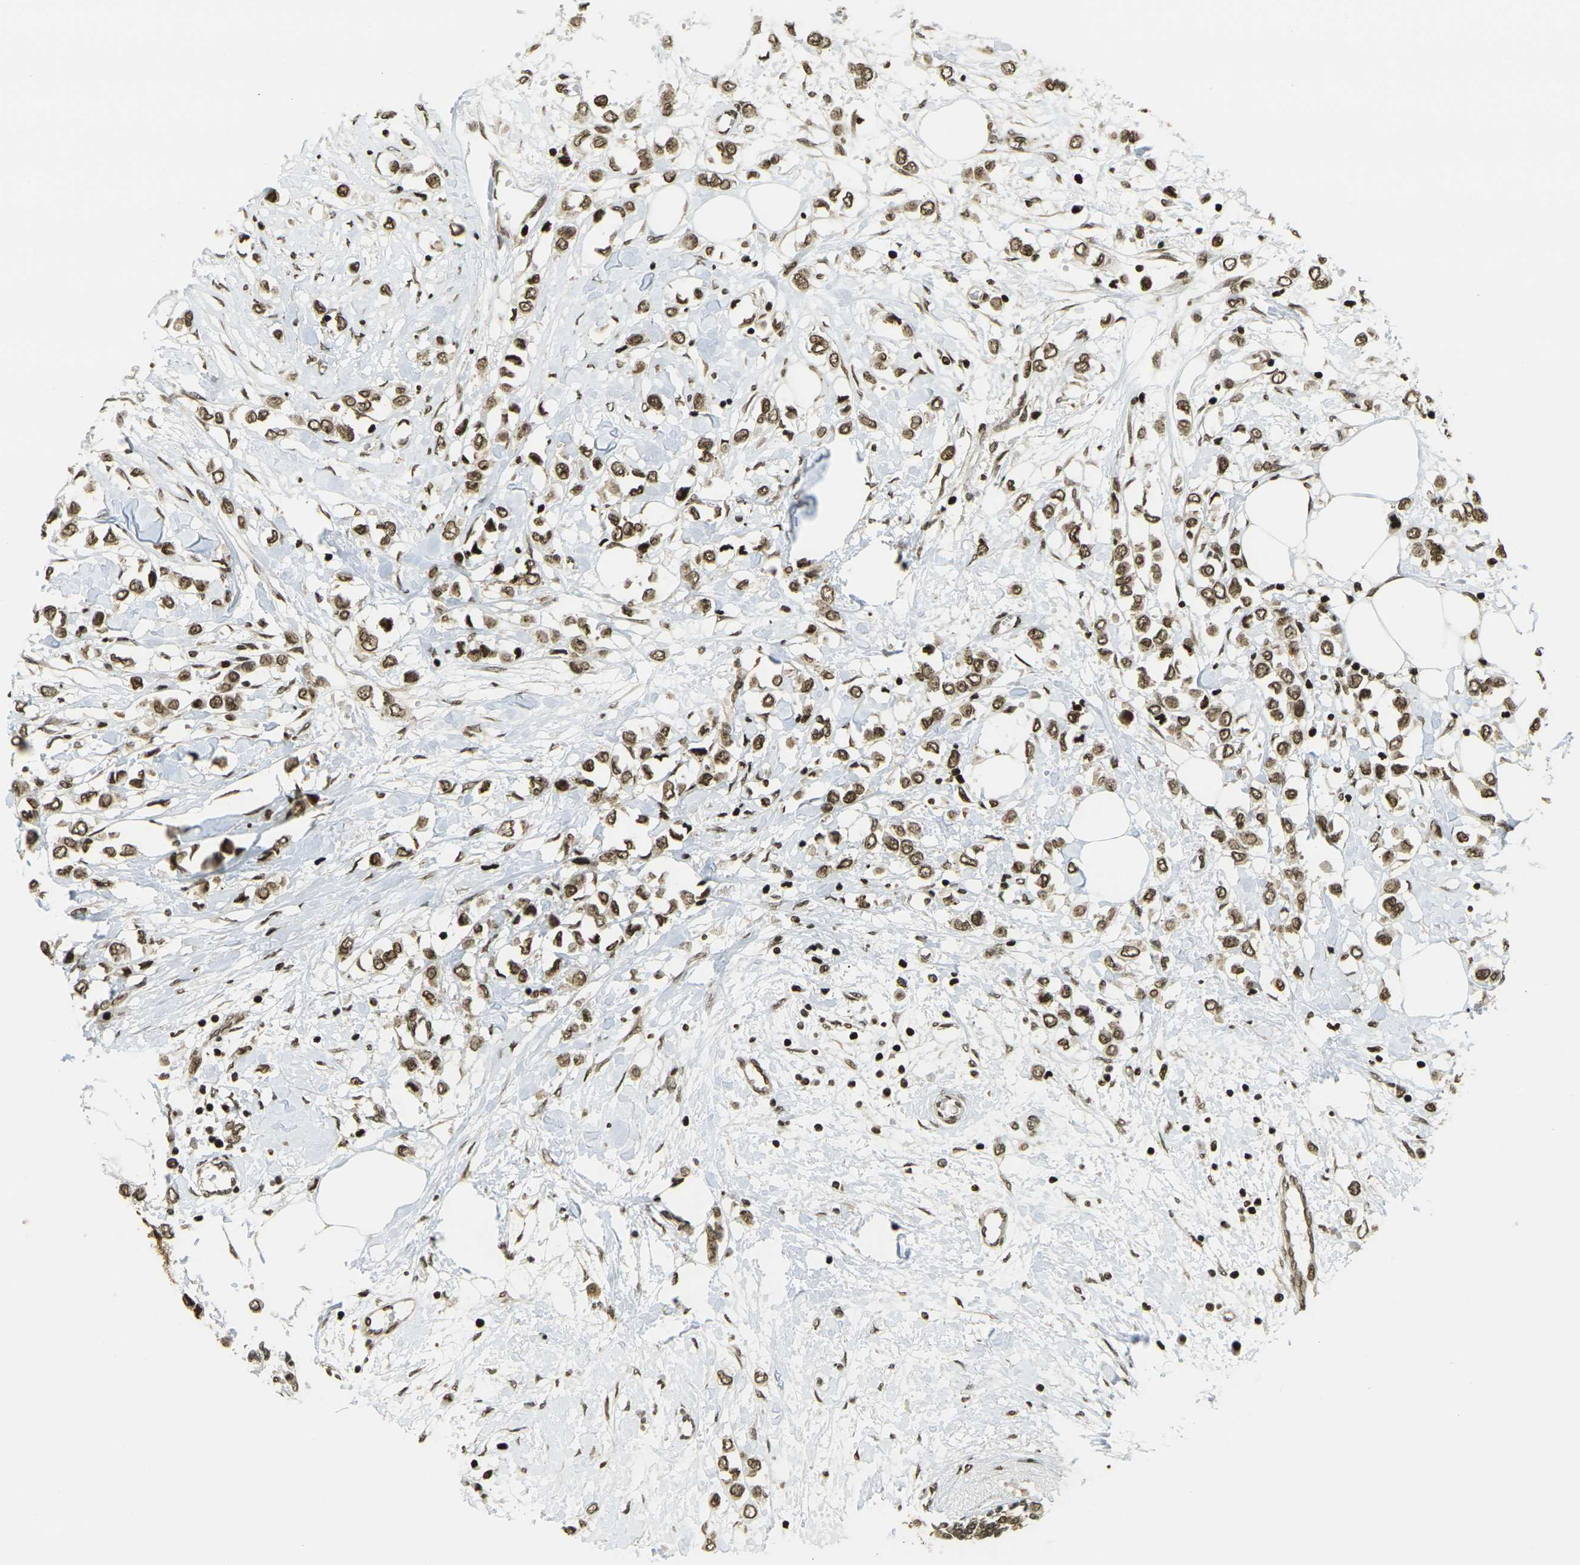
{"staining": {"intensity": "moderate", "quantity": ">75%", "location": "nuclear"}, "tissue": "breast cancer", "cell_type": "Tumor cells", "image_type": "cancer", "snomed": [{"axis": "morphology", "description": "Lobular carcinoma"}, {"axis": "topography", "description": "Breast"}], "caption": "Tumor cells display medium levels of moderate nuclear staining in approximately >75% of cells in human breast cancer. The protein of interest is shown in brown color, while the nuclei are stained blue.", "gene": "RUVBL2", "patient": {"sex": "female", "age": 51}}